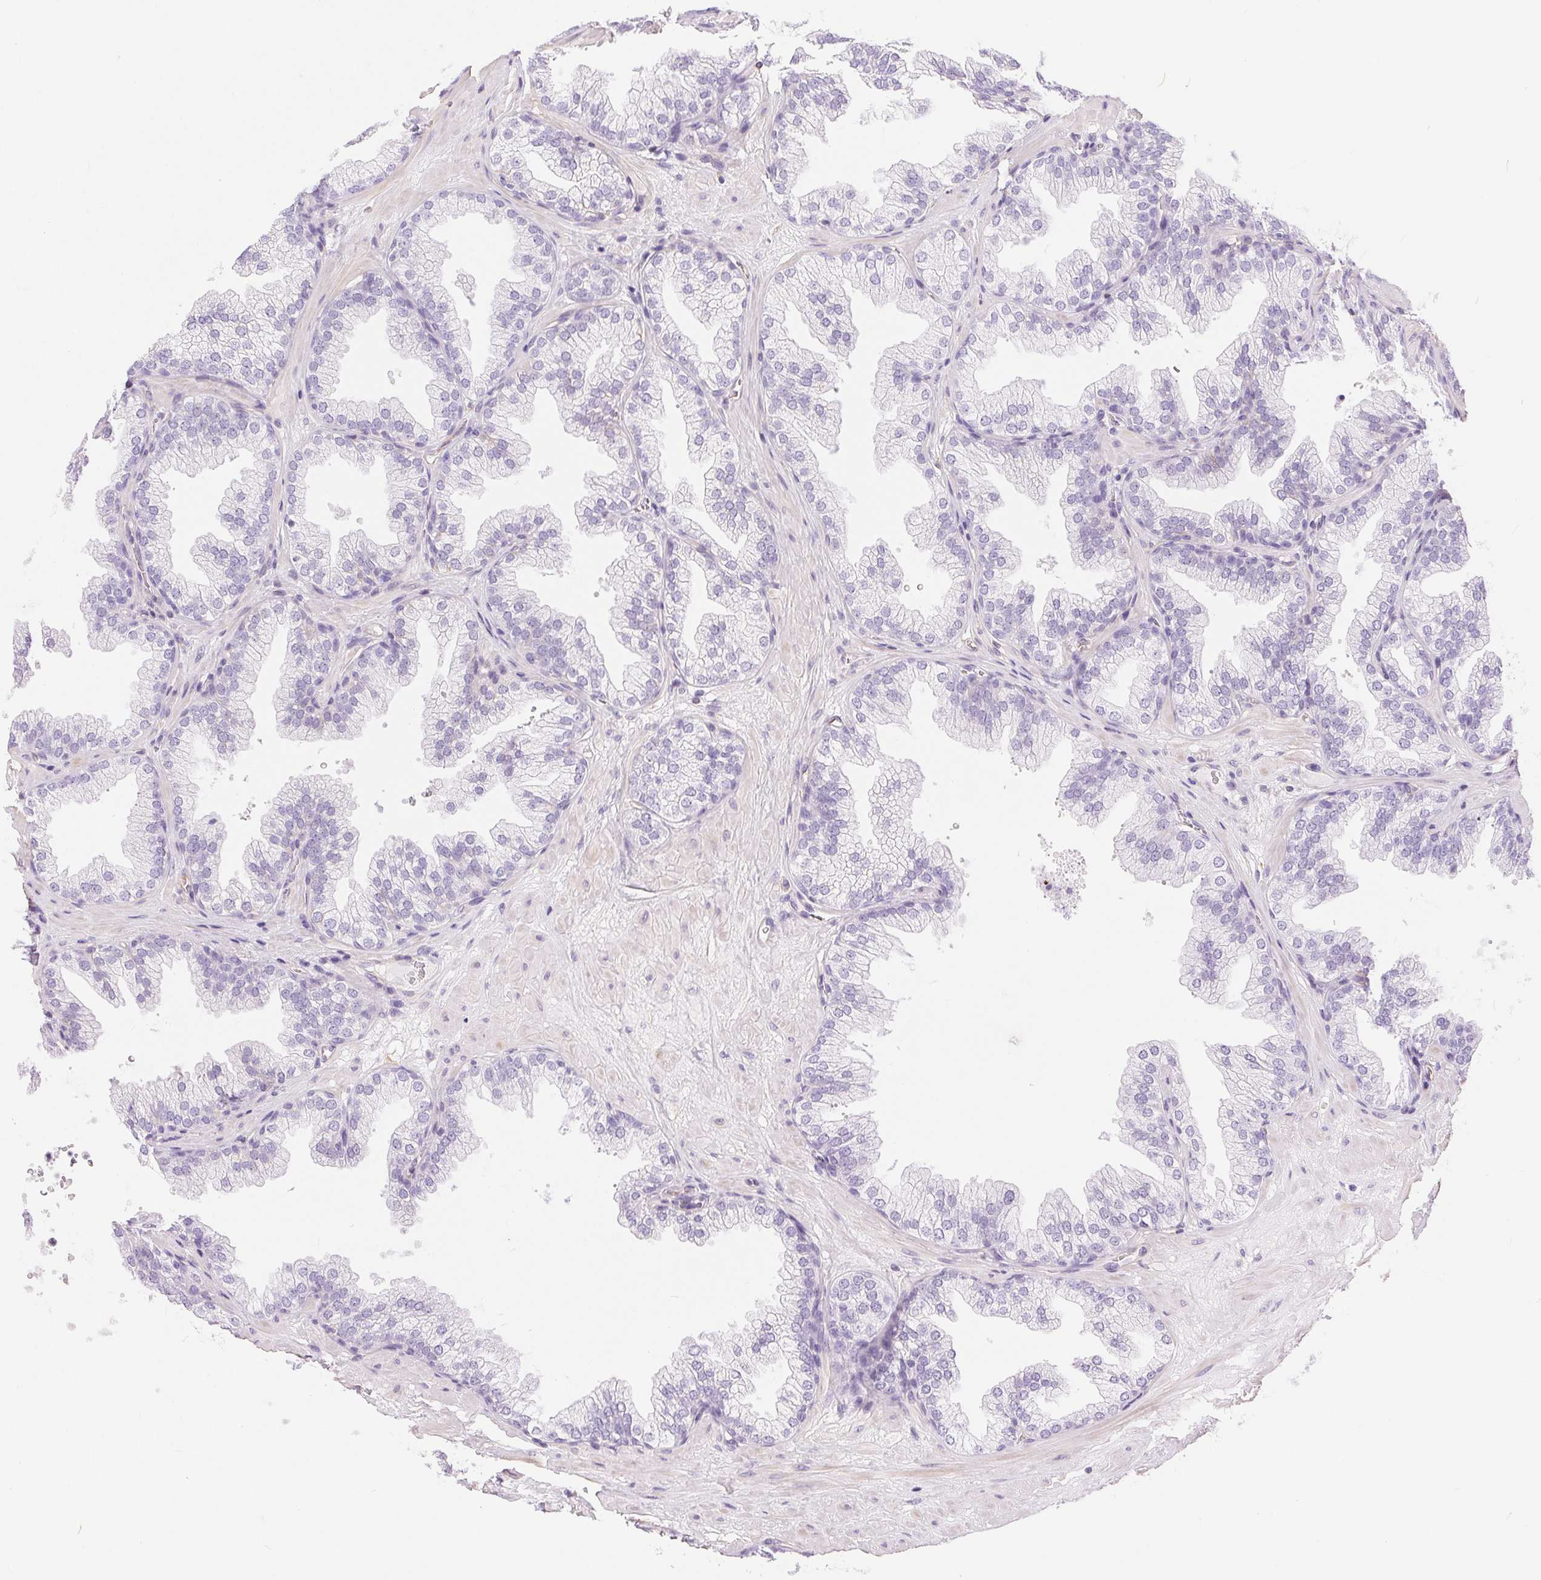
{"staining": {"intensity": "negative", "quantity": "none", "location": "none"}, "tissue": "prostate", "cell_type": "Glandular cells", "image_type": "normal", "snomed": [{"axis": "morphology", "description": "Normal tissue, NOS"}, {"axis": "topography", "description": "Prostate"}], "caption": "Protein analysis of unremarkable prostate reveals no significant positivity in glandular cells. (DAB IHC with hematoxylin counter stain).", "gene": "GFAP", "patient": {"sex": "male", "age": 37}}